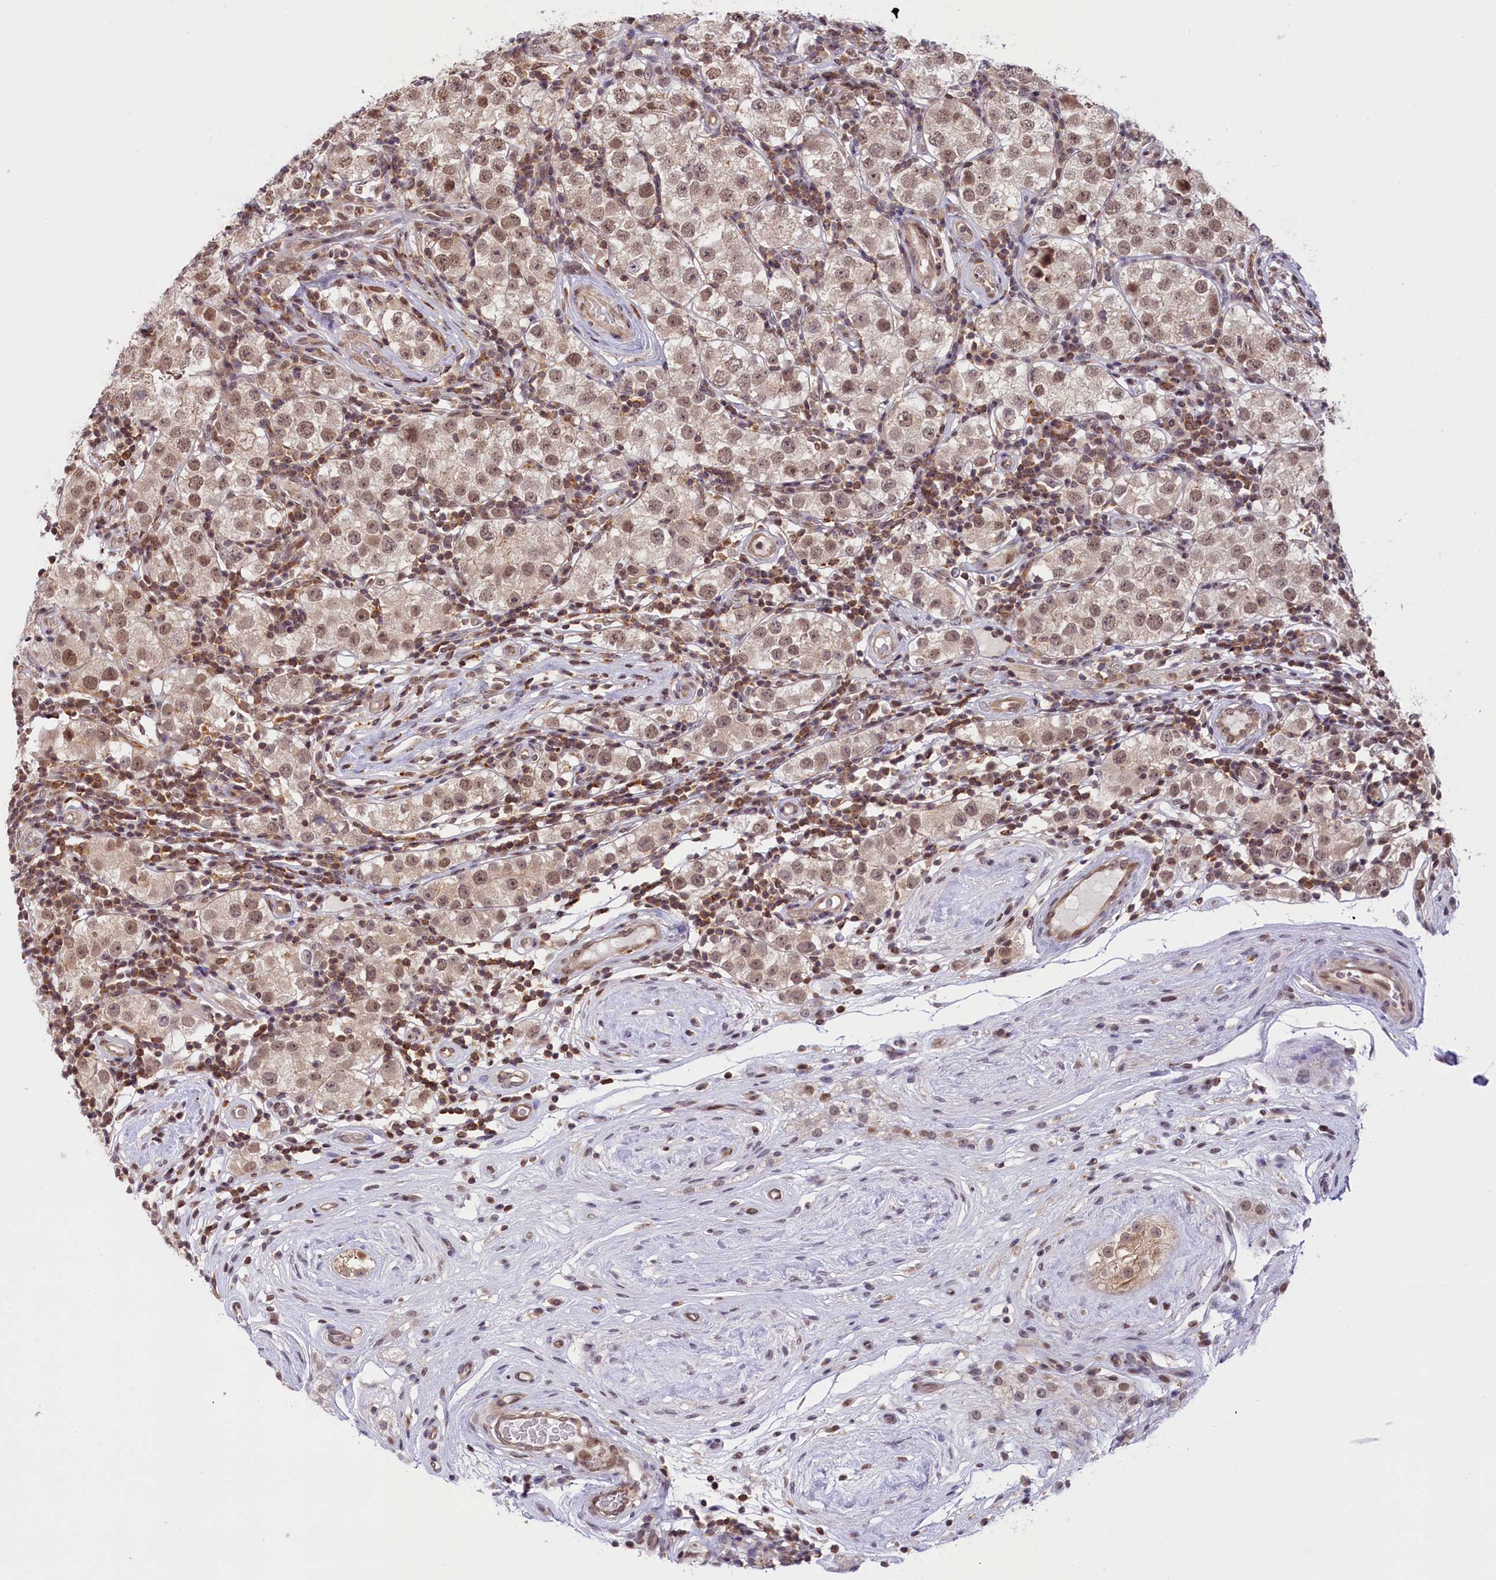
{"staining": {"intensity": "moderate", "quantity": ">75%", "location": "nuclear"}, "tissue": "testis cancer", "cell_type": "Tumor cells", "image_type": "cancer", "snomed": [{"axis": "morphology", "description": "Seminoma, NOS"}, {"axis": "topography", "description": "Testis"}], "caption": "Immunohistochemistry (IHC) of human seminoma (testis) demonstrates medium levels of moderate nuclear expression in about >75% of tumor cells.", "gene": "FCHO1", "patient": {"sex": "male", "age": 34}}